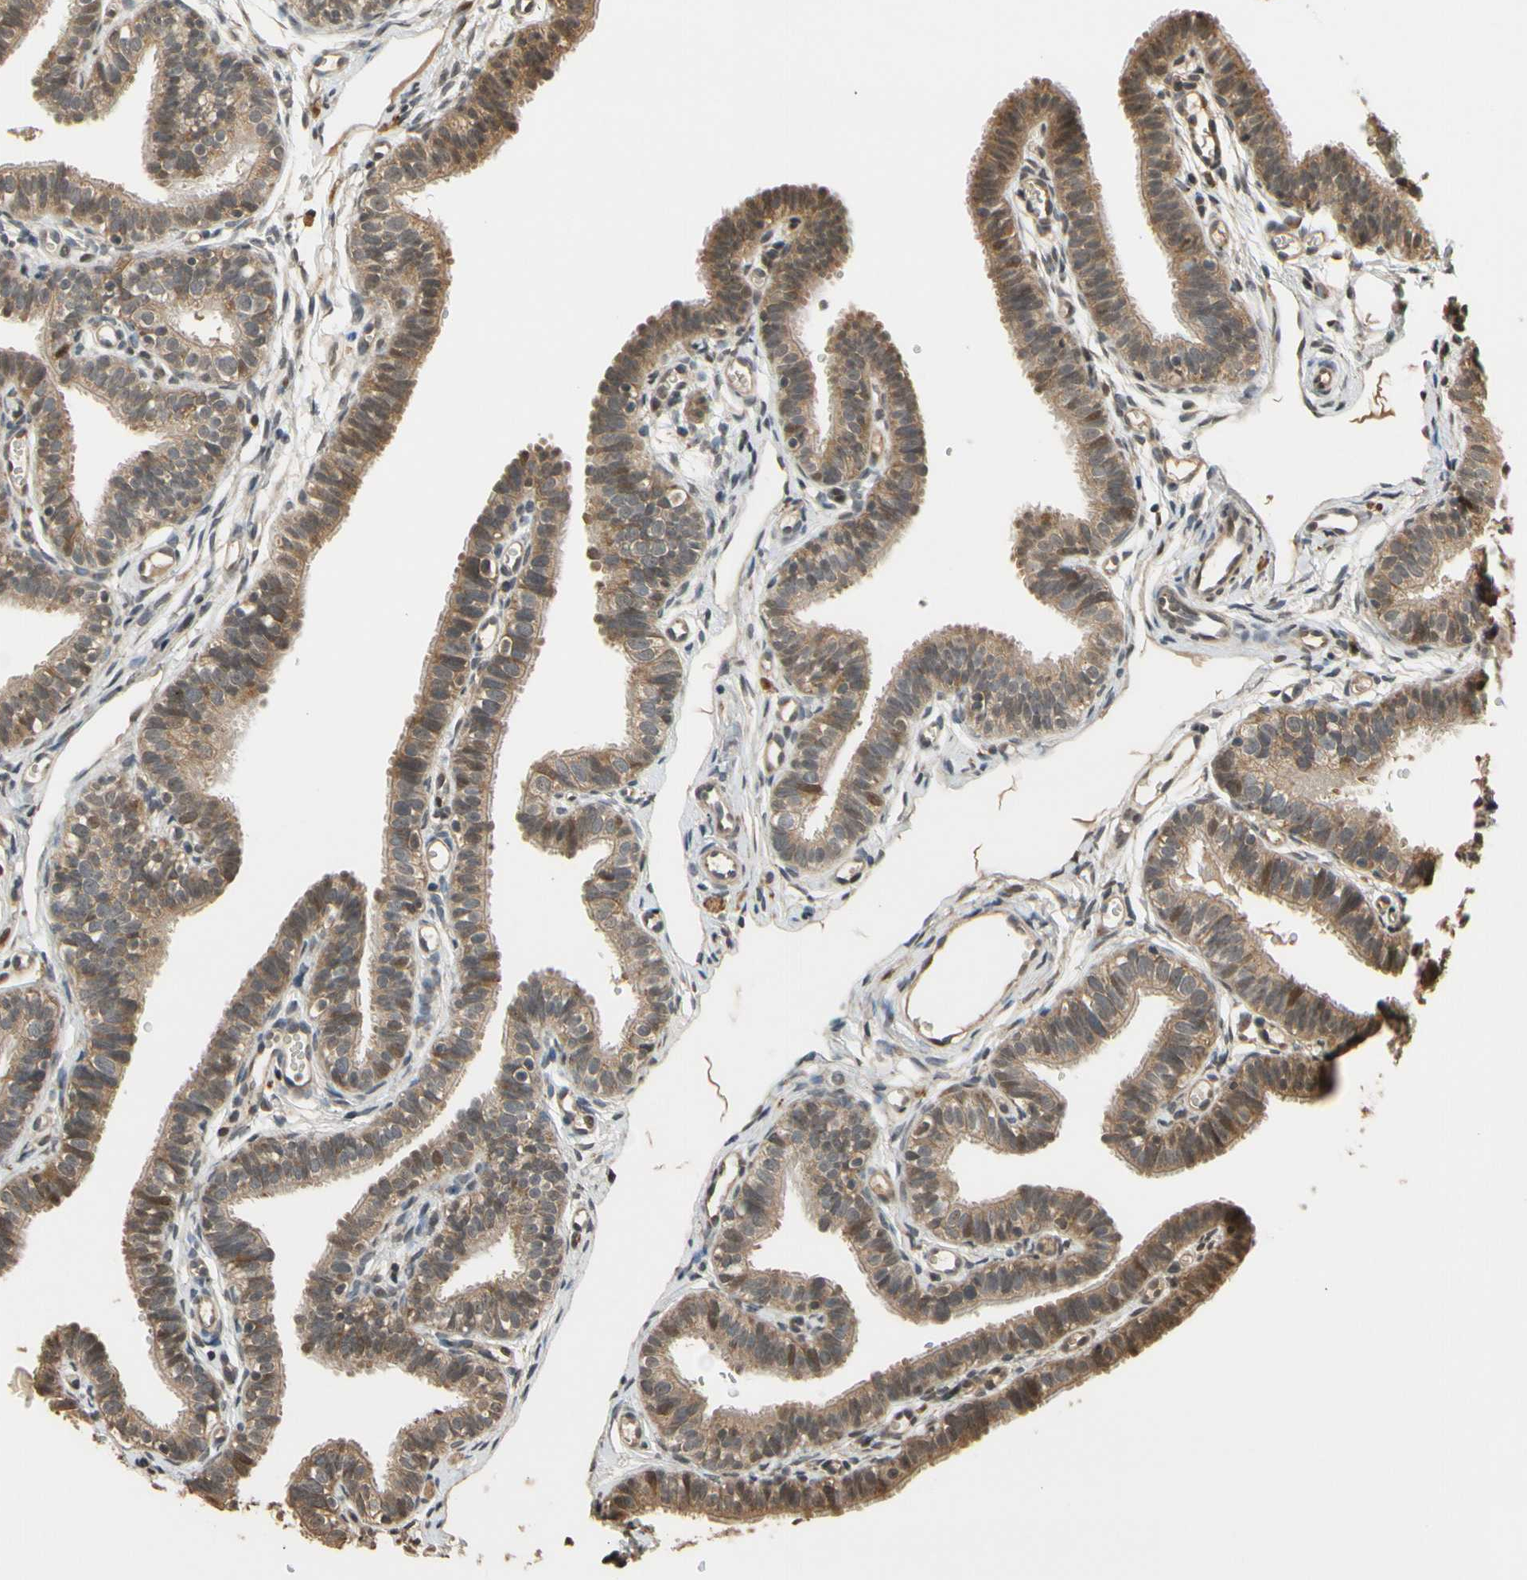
{"staining": {"intensity": "moderate", "quantity": ">75%", "location": "cytoplasmic/membranous"}, "tissue": "fallopian tube", "cell_type": "Glandular cells", "image_type": "normal", "snomed": [{"axis": "morphology", "description": "Normal tissue, NOS"}, {"axis": "topography", "description": "Fallopian tube"}, {"axis": "topography", "description": "Placenta"}], "caption": "Moderate cytoplasmic/membranous positivity is identified in about >75% of glandular cells in unremarkable fallopian tube.", "gene": "TMEM230", "patient": {"sex": "female", "age": 34}}